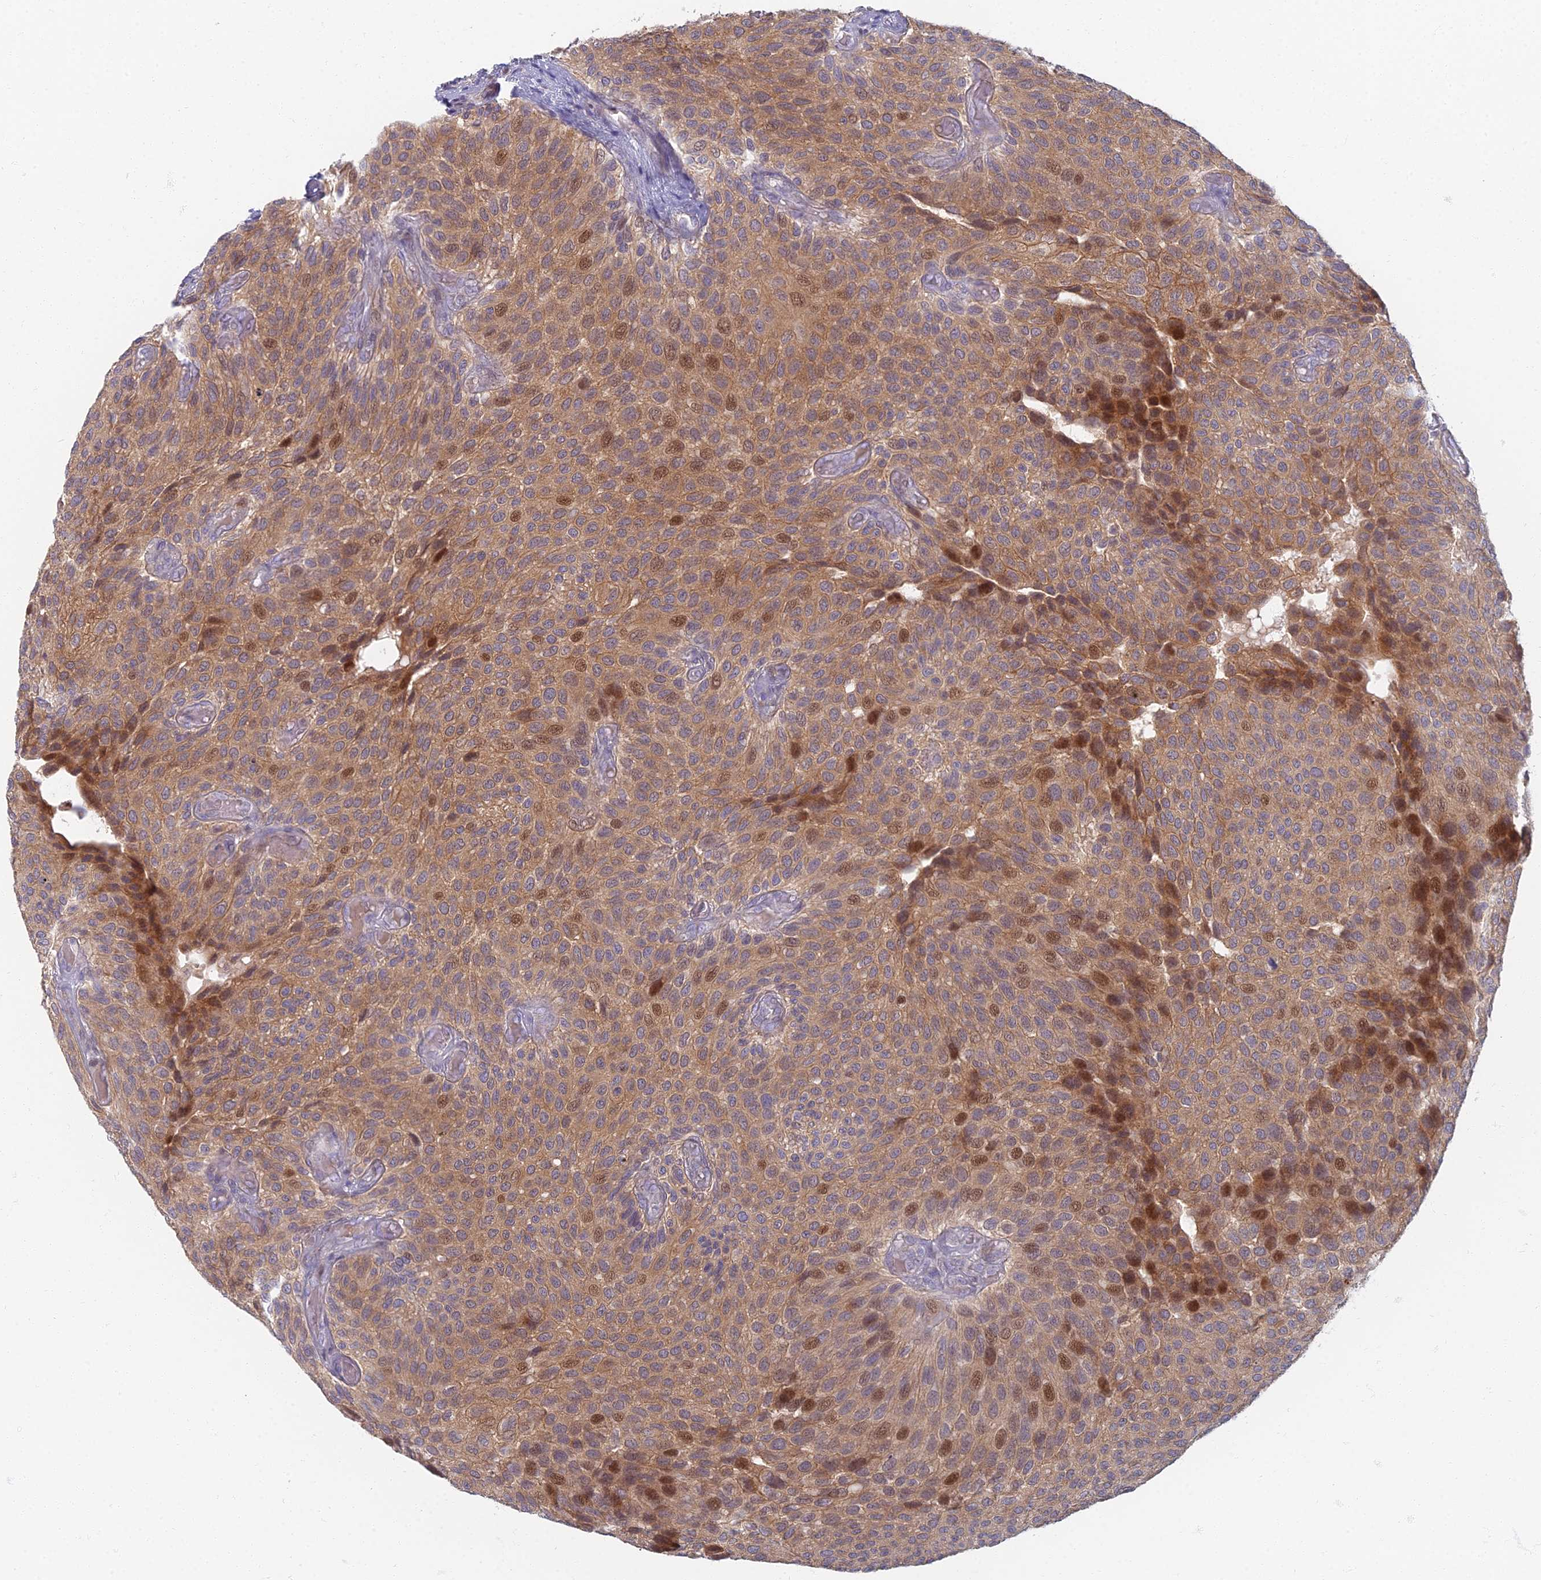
{"staining": {"intensity": "moderate", "quantity": ">75%", "location": "cytoplasmic/membranous,nuclear"}, "tissue": "urothelial cancer", "cell_type": "Tumor cells", "image_type": "cancer", "snomed": [{"axis": "morphology", "description": "Urothelial carcinoma, Low grade"}, {"axis": "topography", "description": "Urinary bladder"}], "caption": "IHC staining of urothelial cancer, which exhibits medium levels of moderate cytoplasmic/membranous and nuclear staining in about >75% of tumor cells indicating moderate cytoplasmic/membranous and nuclear protein staining. The staining was performed using DAB (brown) for protein detection and nuclei were counterstained in hematoxylin (blue).", "gene": "CHMP4B", "patient": {"sex": "male", "age": 89}}